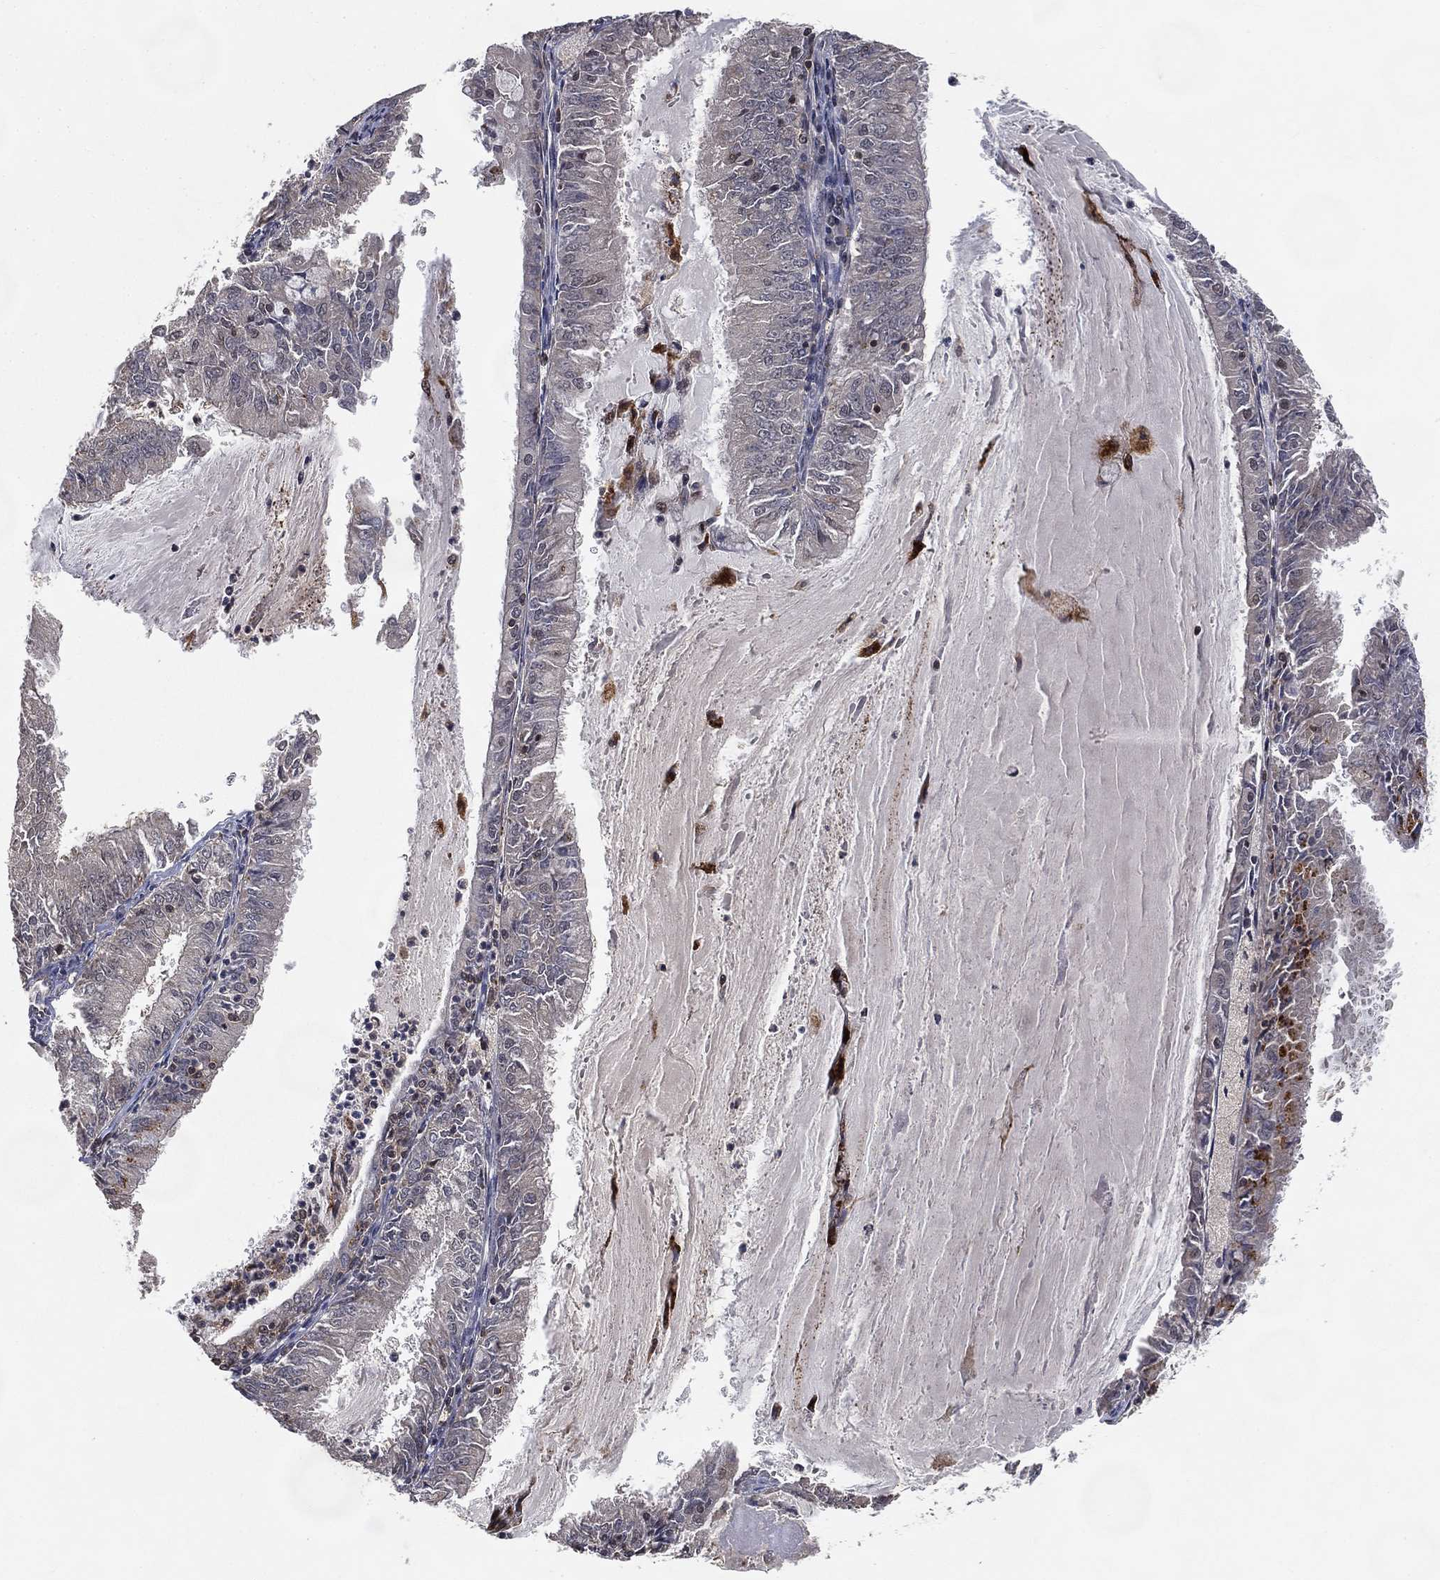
{"staining": {"intensity": "negative", "quantity": "none", "location": "none"}, "tissue": "endometrial cancer", "cell_type": "Tumor cells", "image_type": "cancer", "snomed": [{"axis": "morphology", "description": "Adenocarcinoma, NOS"}, {"axis": "topography", "description": "Endometrium"}], "caption": "The IHC photomicrograph has no significant expression in tumor cells of endometrial cancer (adenocarcinoma) tissue. (DAB (3,3'-diaminobenzidine) immunohistochemistry (IHC) visualized using brightfield microscopy, high magnification).", "gene": "WDR26", "patient": {"sex": "female", "age": 57}}